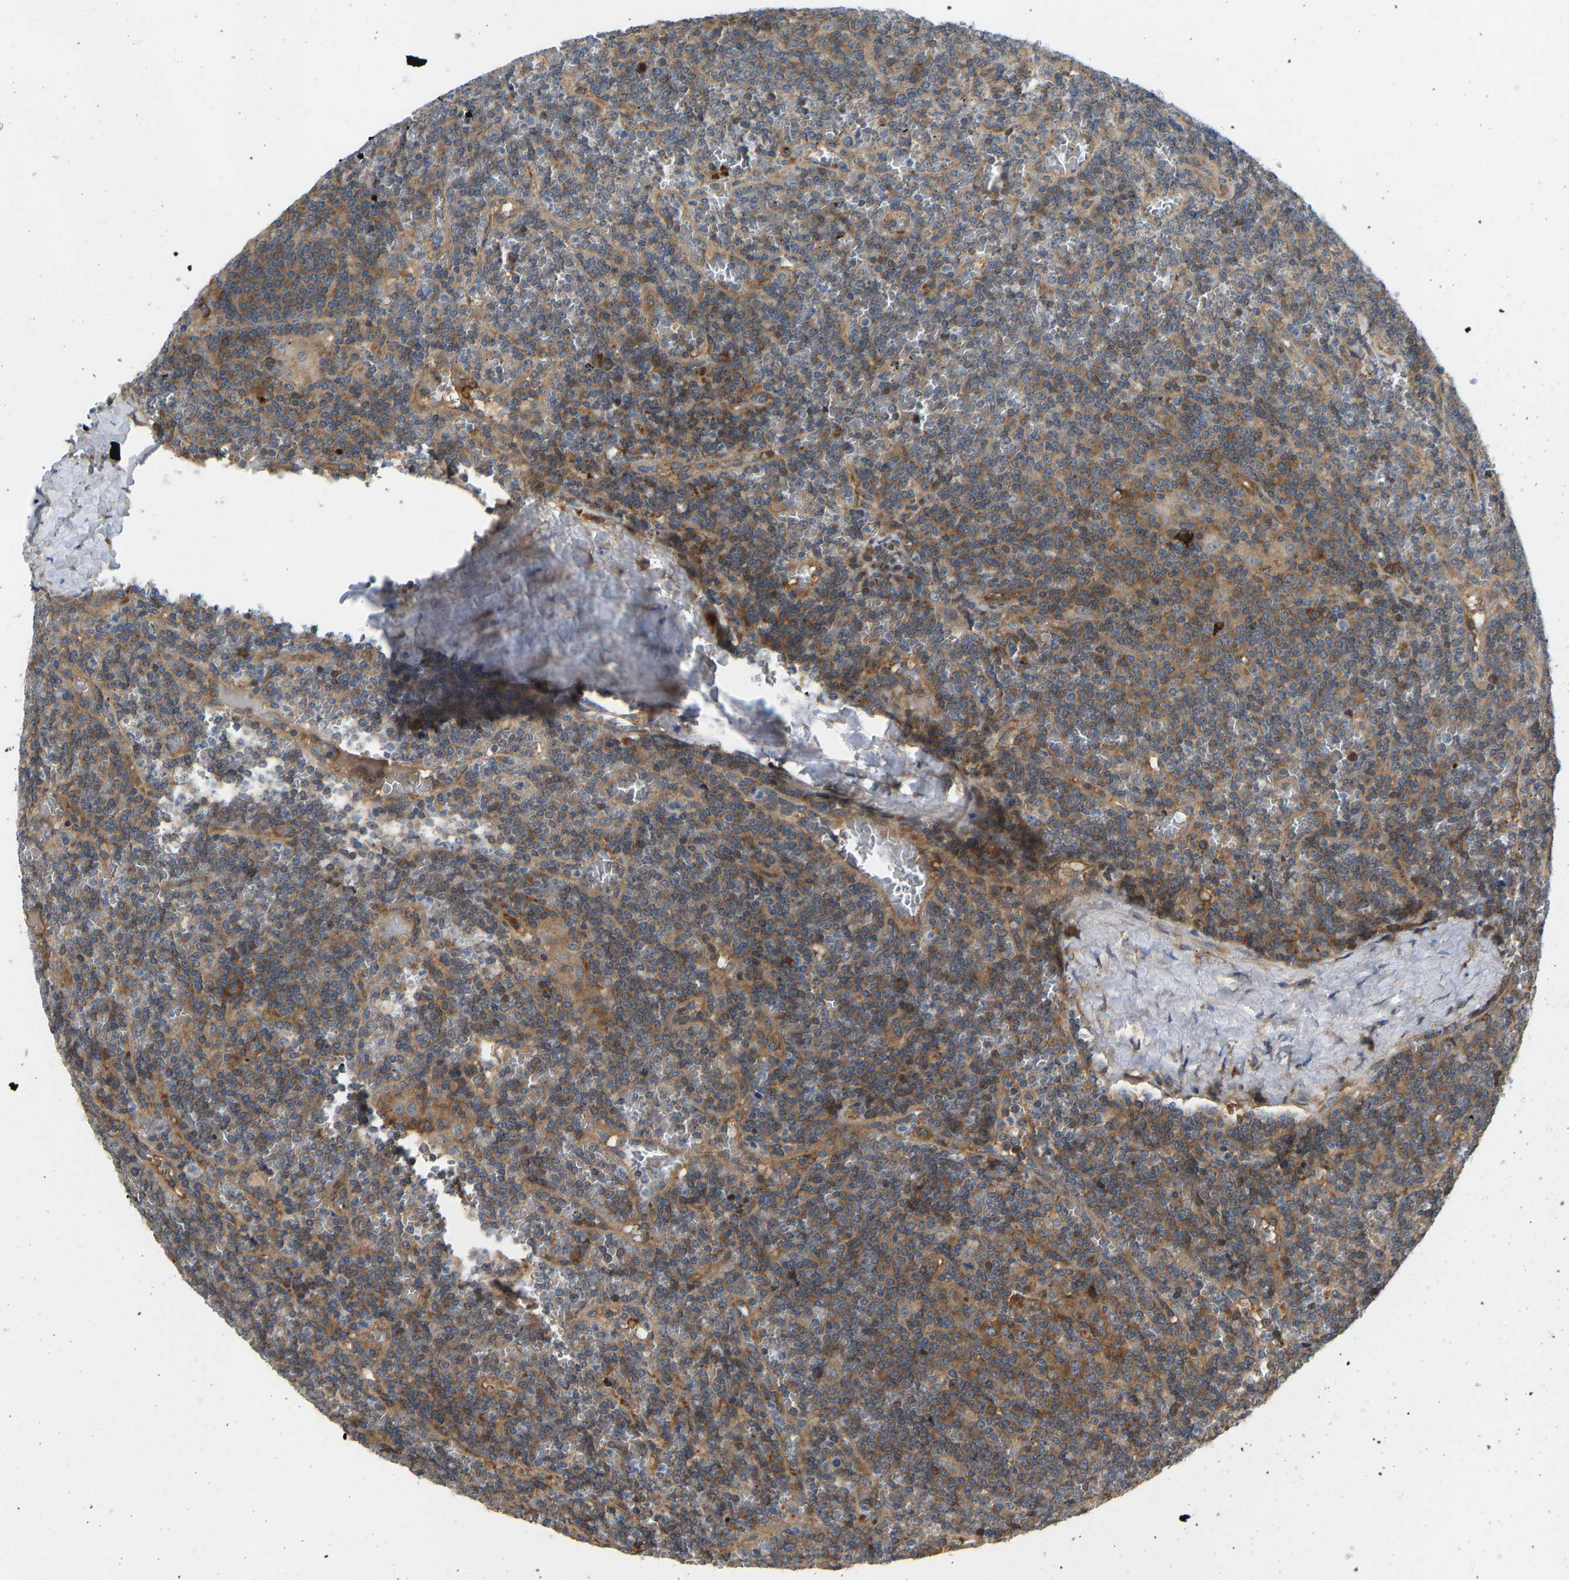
{"staining": {"intensity": "moderate", "quantity": "25%-75%", "location": "cytoplasmic/membranous"}, "tissue": "lymphoma", "cell_type": "Tumor cells", "image_type": "cancer", "snomed": [{"axis": "morphology", "description": "Malignant lymphoma, non-Hodgkin's type, Low grade"}, {"axis": "topography", "description": "Spleen"}], "caption": "Immunohistochemistry (DAB) staining of human malignant lymphoma, non-Hodgkin's type (low-grade) exhibits moderate cytoplasmic/membranous protein expression in approximately 25%-75% of tumor cells.", "gene": "RASGRF2", "patient": {"sex": "female", "age": 19}}